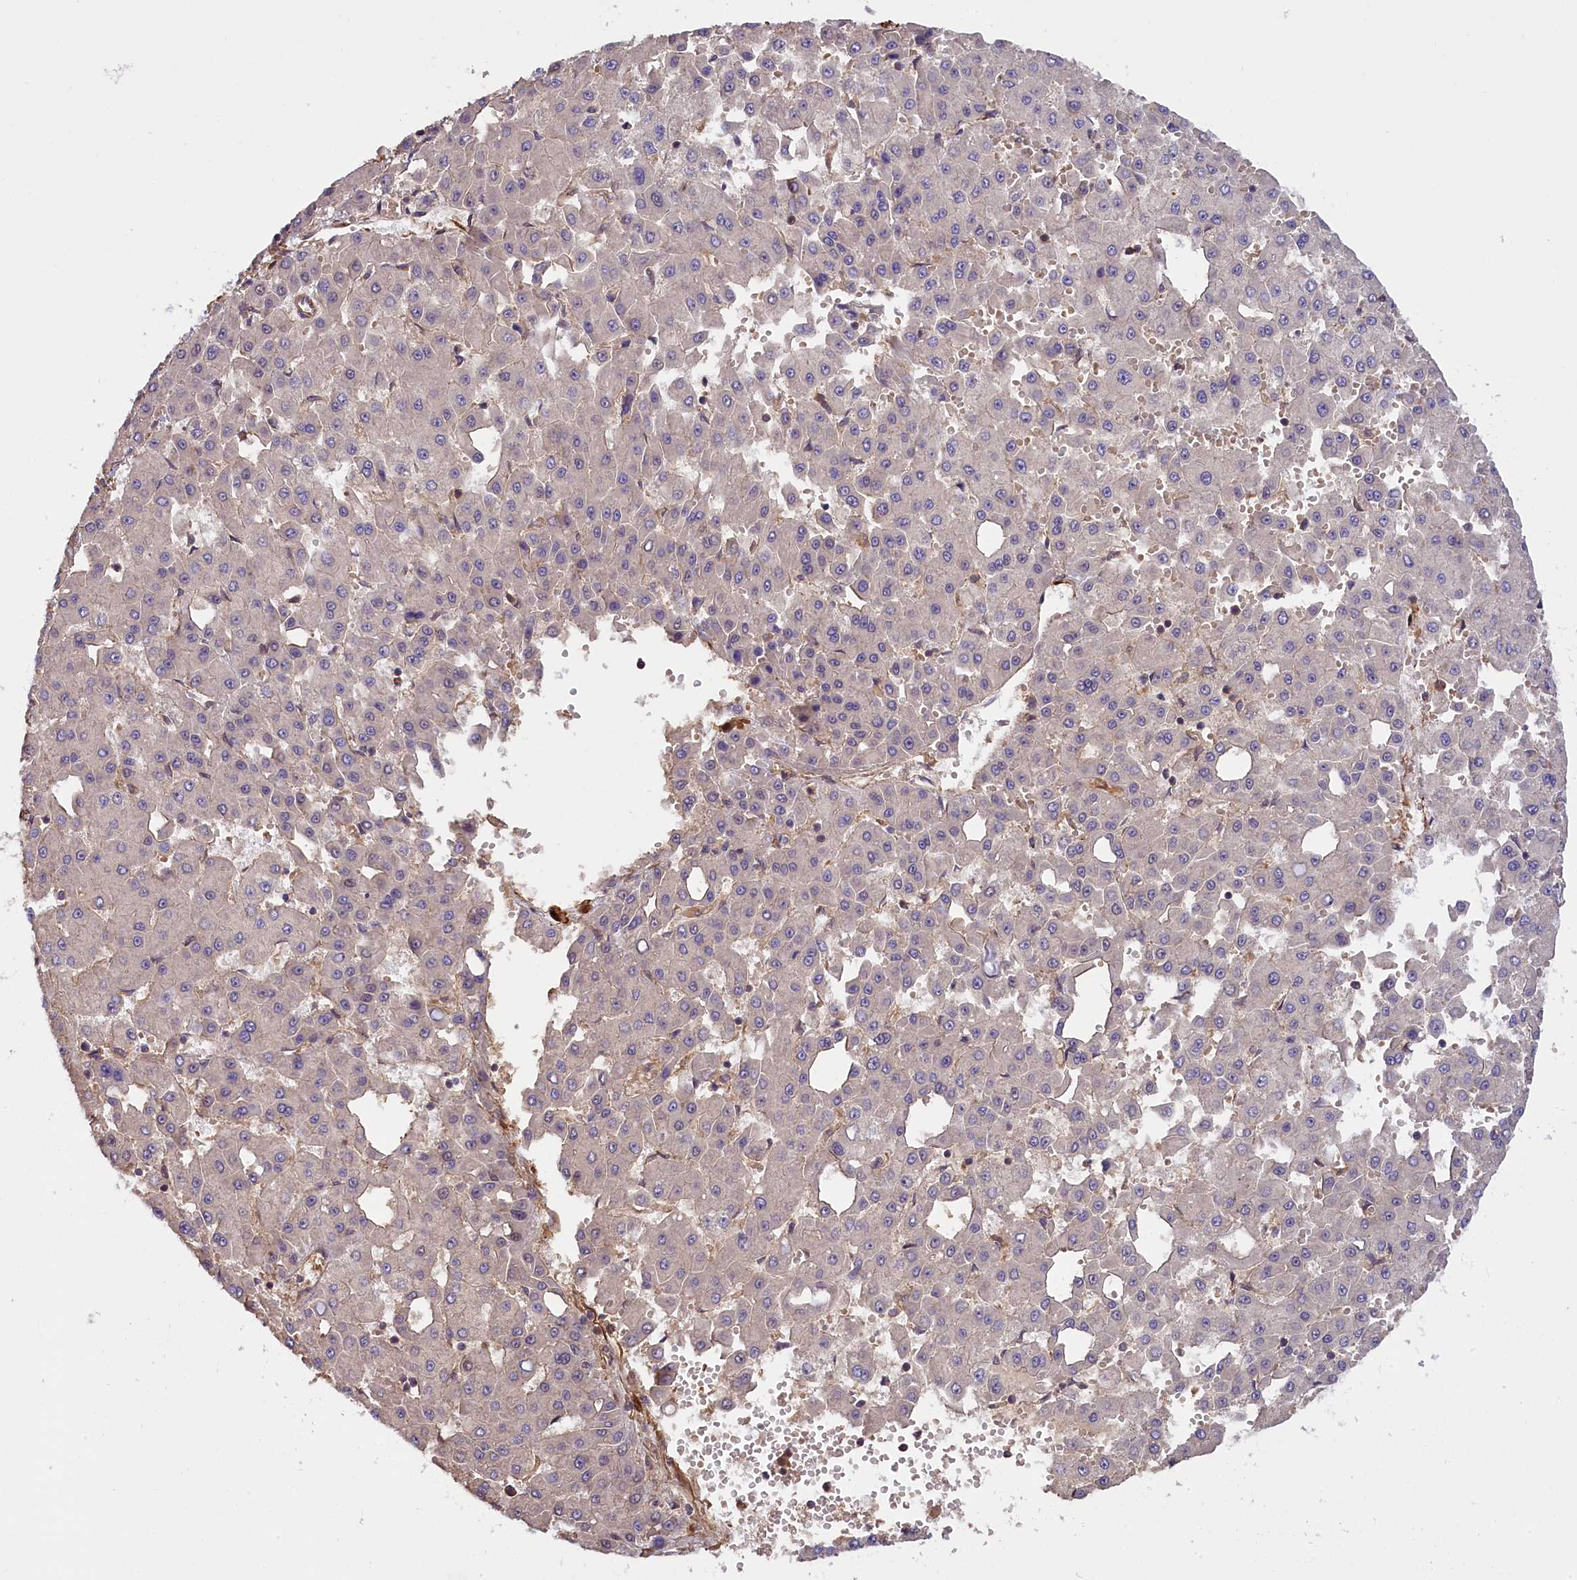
{"staining": {"intensity": "weak", "quantity": "<25%", "location": "cytoplasmic/membranous"}, "tissue": "liver cancer", "cell_type": "Tumor cells", "image_type": "cancer", "snomed": [{"axis": "morphology", "description": "Carcinoma, Hepatocellular, NOS"}, {"axis": "topography", "description": "Liver"}], "caption": "DAB (3,3'-diaminobenzidine) immunohistochemical staining of liver hepatocellular carcinoma exhibits no significant expression in tumor cells. (DAB (3,3'-diaminobenzidine) immunohistochemistry visualized using brightfield microscopy, high magnification).", "gene": "FUZ", "patient": {"sex": "male", "age": 47}}